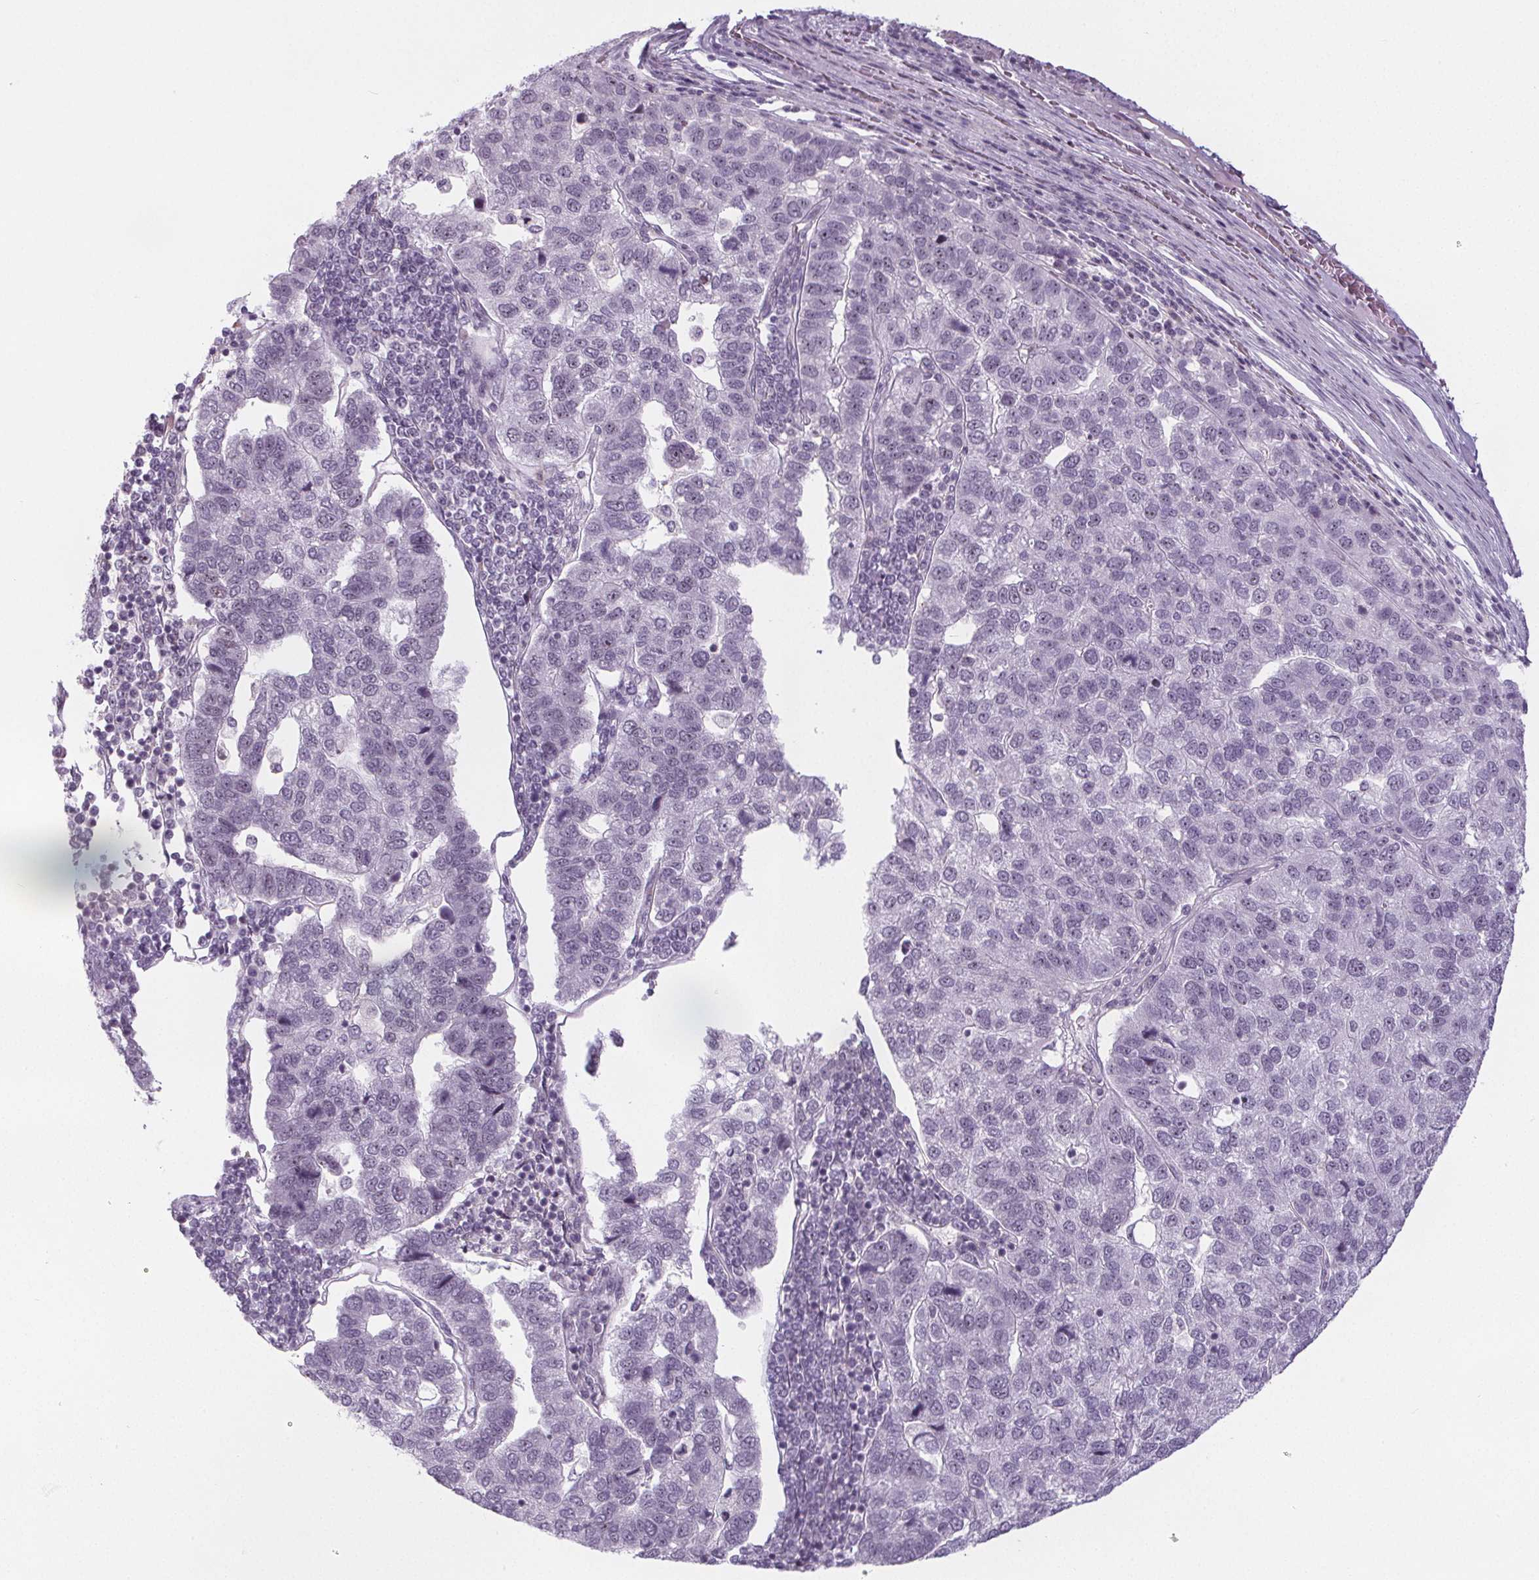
{"staining": {"intensity": "weak", "quantity": "<25%", "location": "nuclear"}, "tissue": "pancreatic cancer", "cell_type": "Tumor cells", "image_type": "cancer", "snomed": [{"axis": "morphology", "description": "Adenocarcinoma, NOS"}, {"axis": "topography", "description": "Pancreas"}], "caption": "Tumor cells are negative for brown protein staining in pancreatic adenocarcinoma.", "gene": "NOLC1", "patient": {"sex": "female", "age": 61}}